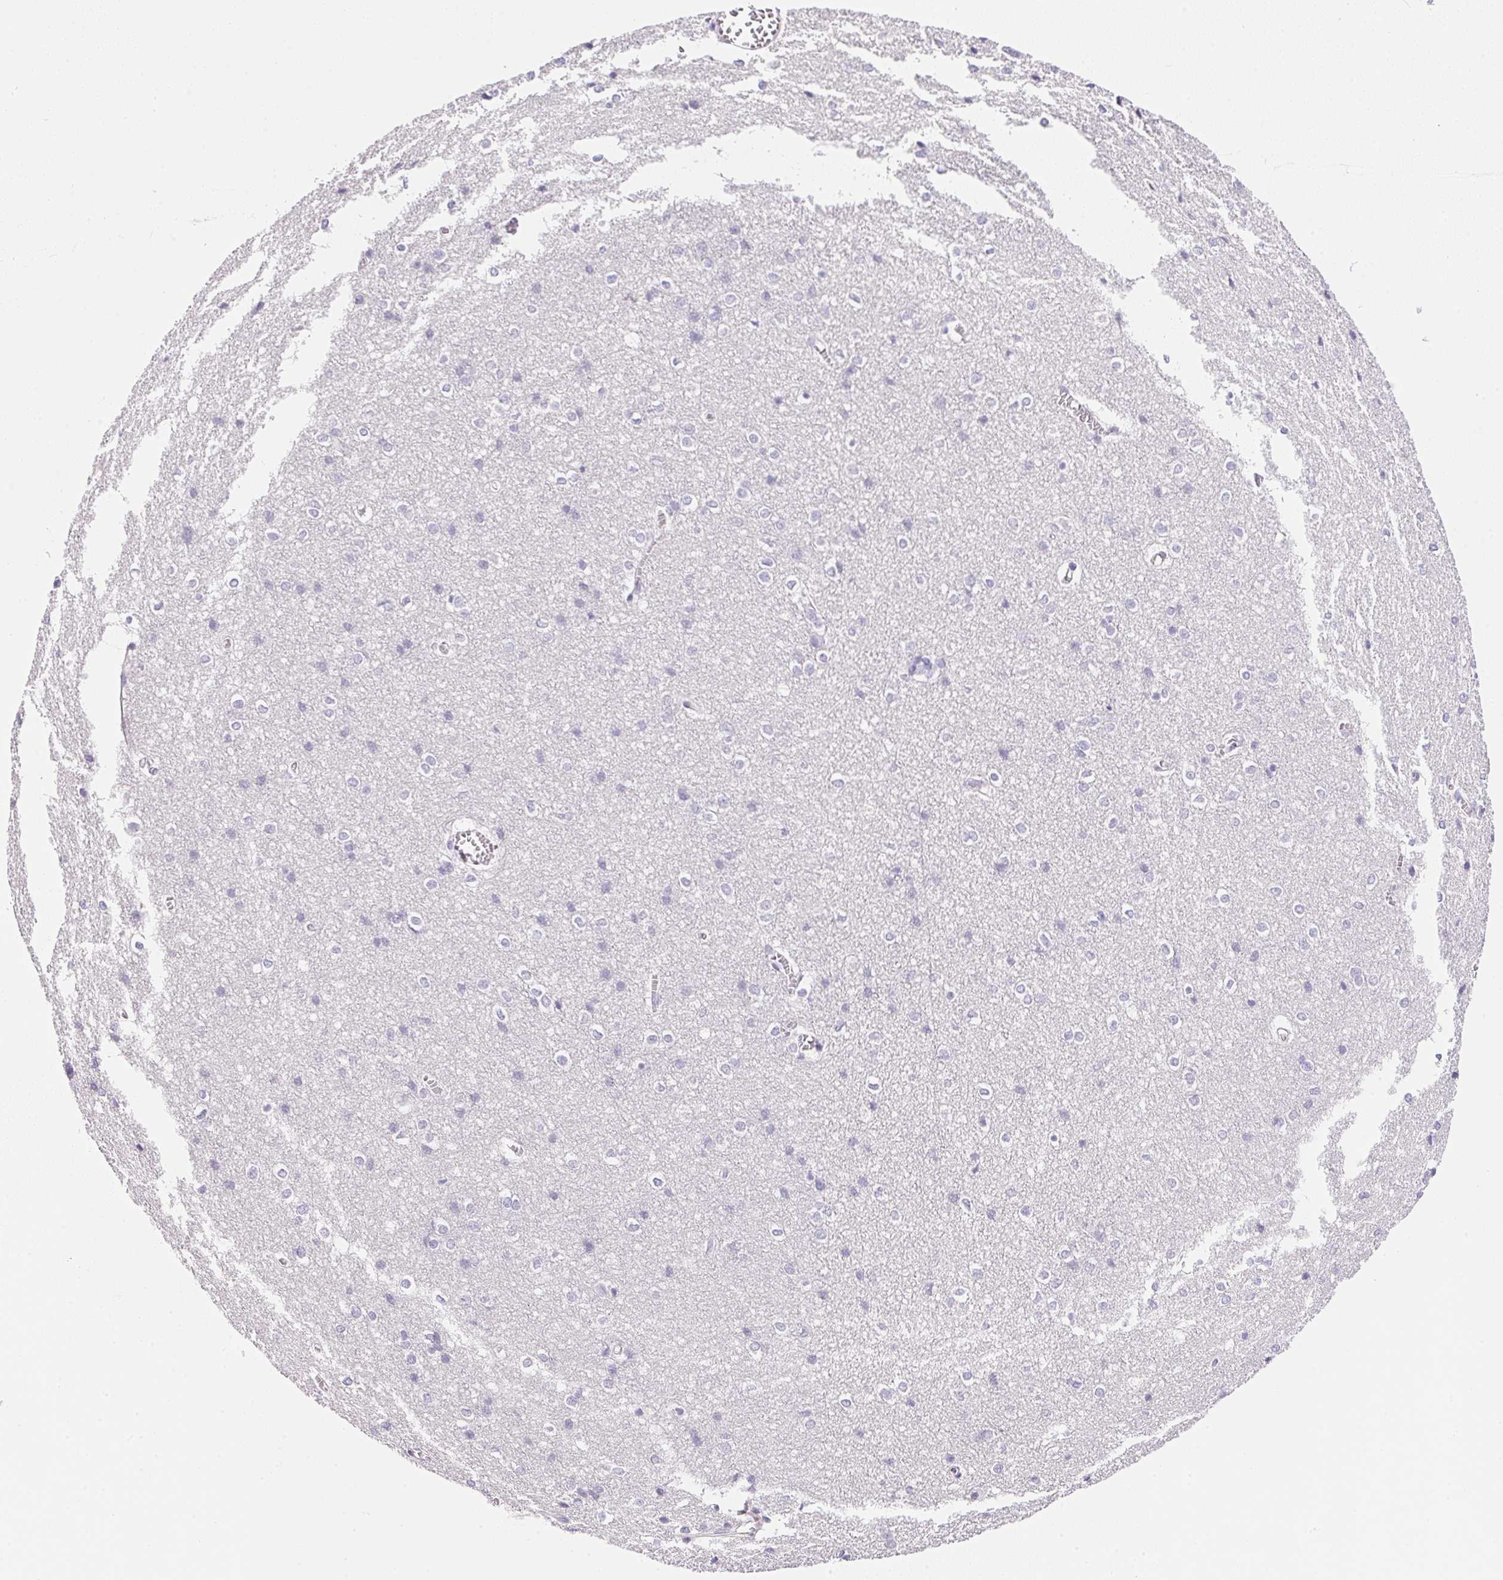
{"staining": {"intensity": "negative", "quantity": "none", "location": "none"}, "tissue": "cerebral cortex", "cell_type": "Endothelial cells", "image_type": "normal", "snomed": [{"axis": "morphology", "description": "Normal tissue, NOS"}, {"axis": "topography", "description": "Cerebral cortex"}], "caption": "The micrograph reveals no significant expression in endothelial cells of cerebral cortex. Nuclei are stained in blue.", "gene": "ATP6V0A4", "patient": {"sex": "male", "age": 37}}